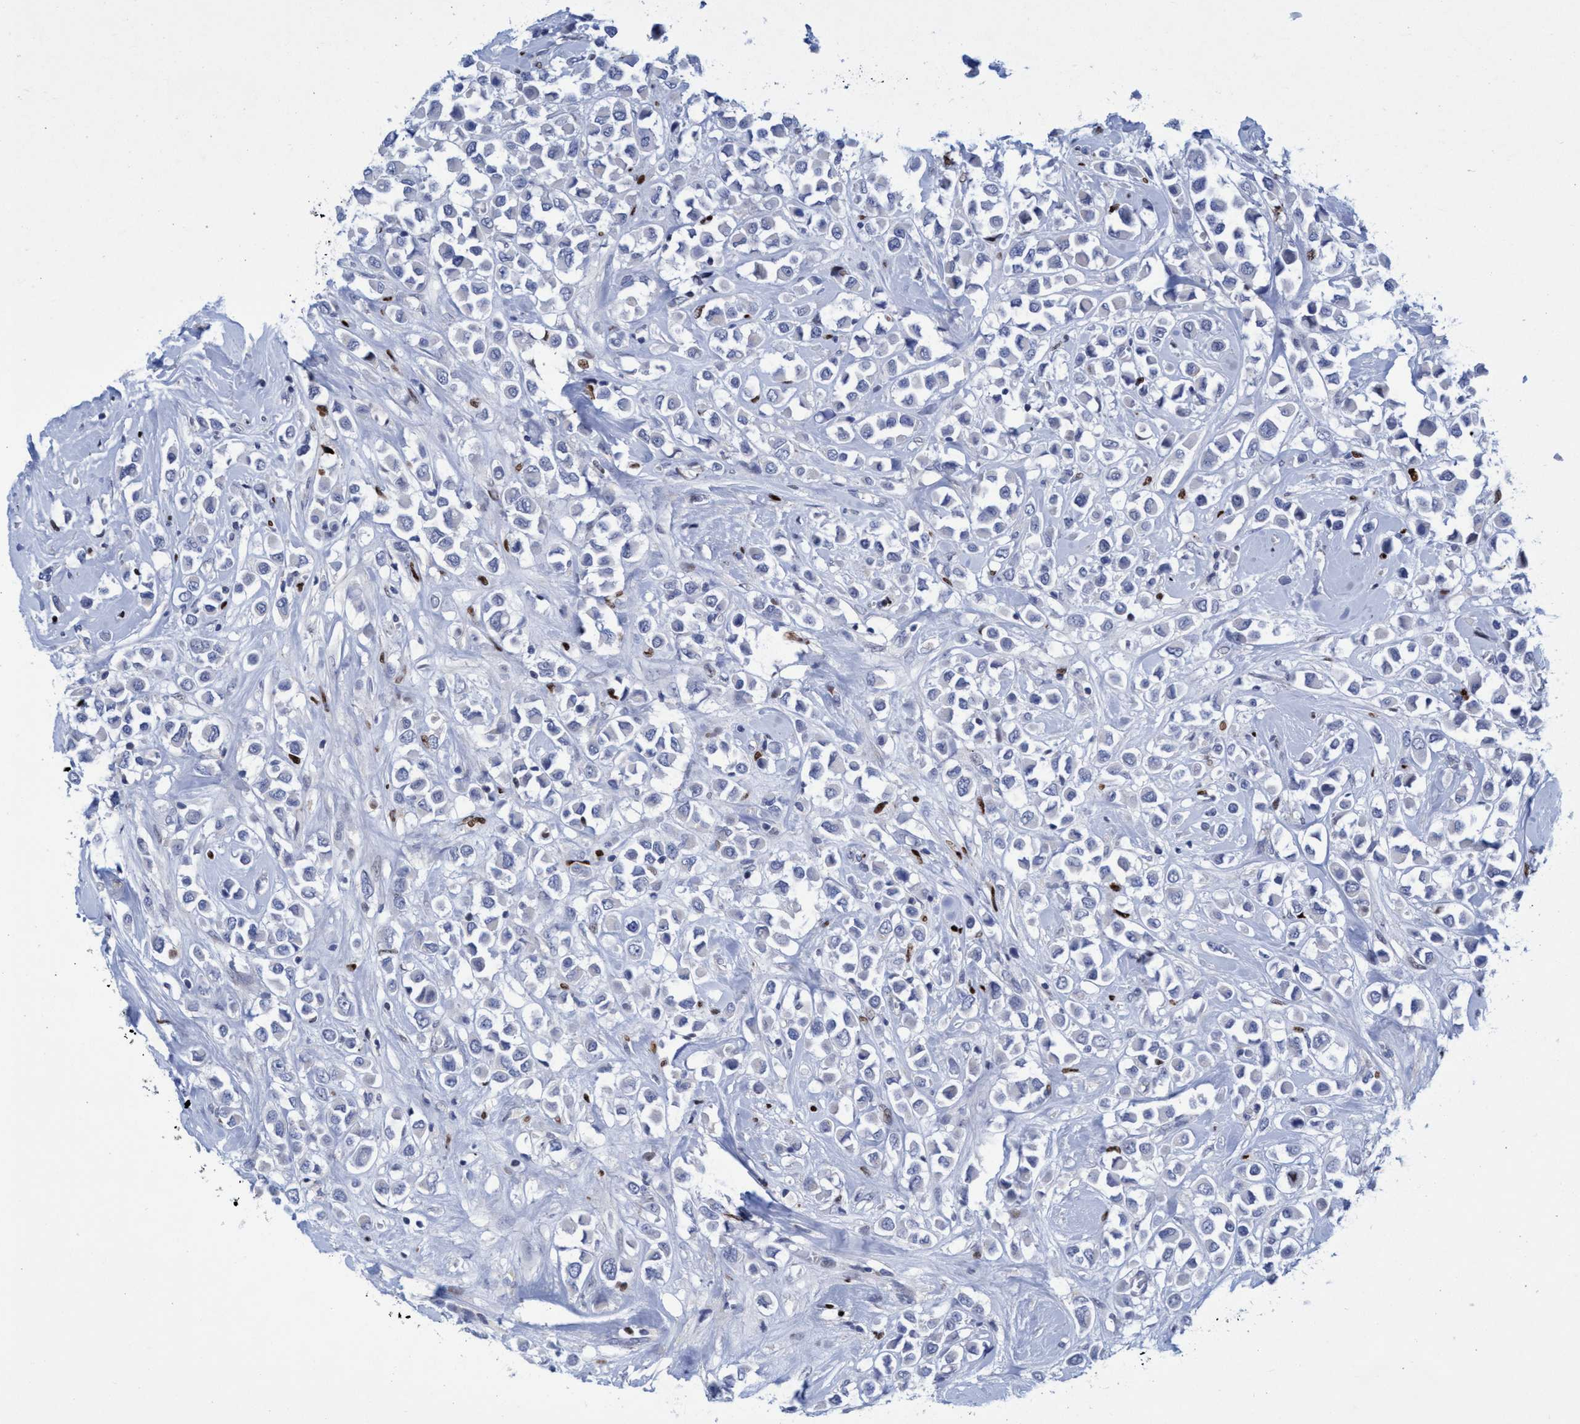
{"staining": {"intensity": "negative", "quantity": "none", "location": "none"}, "tissue": "breast cancer", "cell_type": "Tumor cells", "image_type": "cancer", "snomed": [{"axis": "morphology", "description": "Duct carcinoma"}, {"axis": "topography", "description": "Breast"}], "caption": "The histopathology image reveals no staining of tumor cells in breast intraductal carcinoma.", "gene": "R3HCC1", "patient": {"sex": "female", "age": 61}}